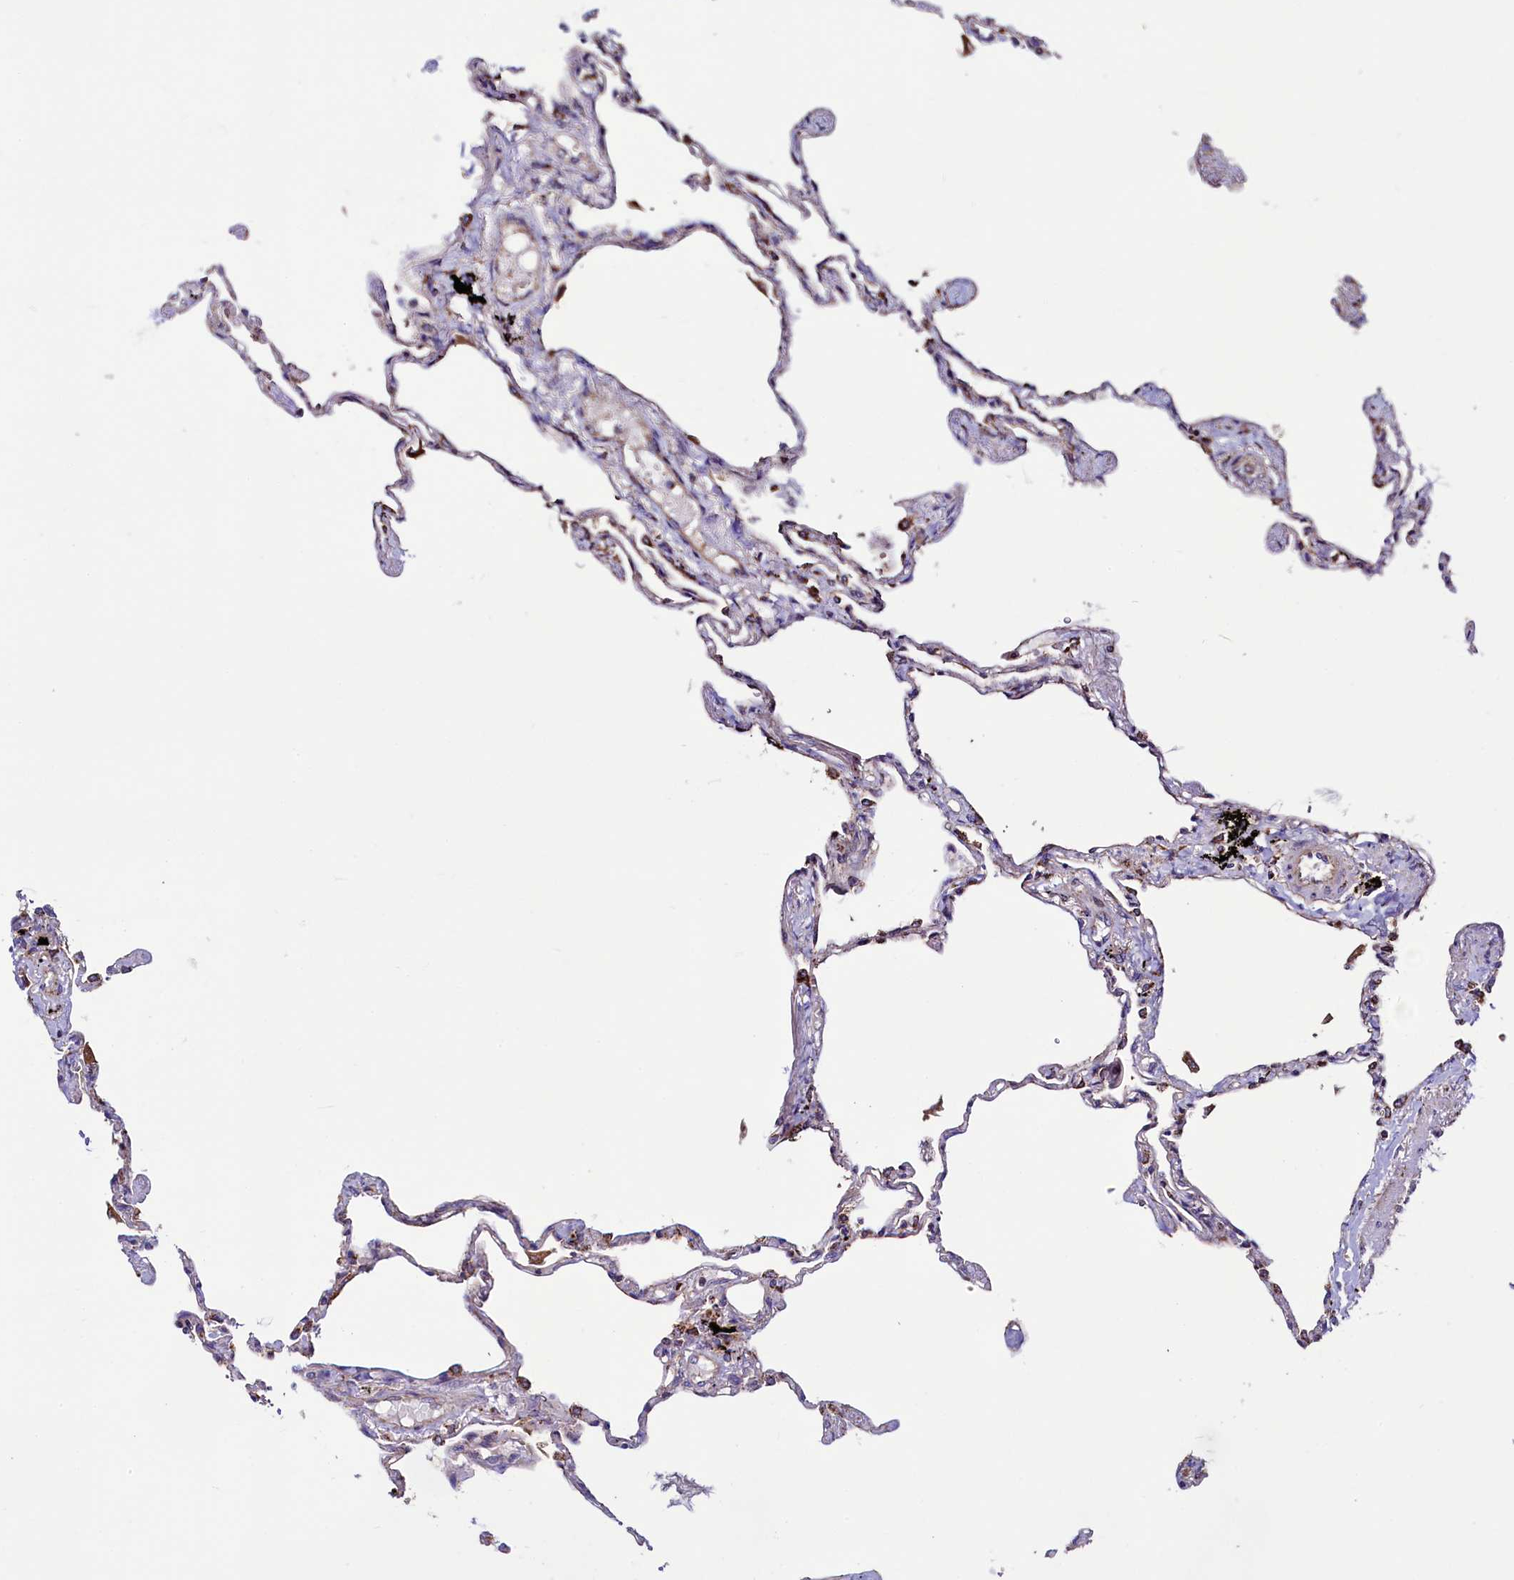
{"staining": {"intensity": "moderate", "quantity": "<25%", "location": "cytoplasmic/membranous"}, "tissue": "lung", "cell_type": "Alveolar cells", "image_type": "normal", "snomed": [{"axis": "morphology", "description": "Normal tissue, NOS"}, {"axis": "topography", "description": "Lung"}], "caption": "The photomicrograph displays immunohistochemical staining of benign lung. There is moderate cytoplasmic/membranous expression is identified in about <25% of alveolar cells.", "gene": "STARD5", "patient": {"sex": "female", "age": 67}}